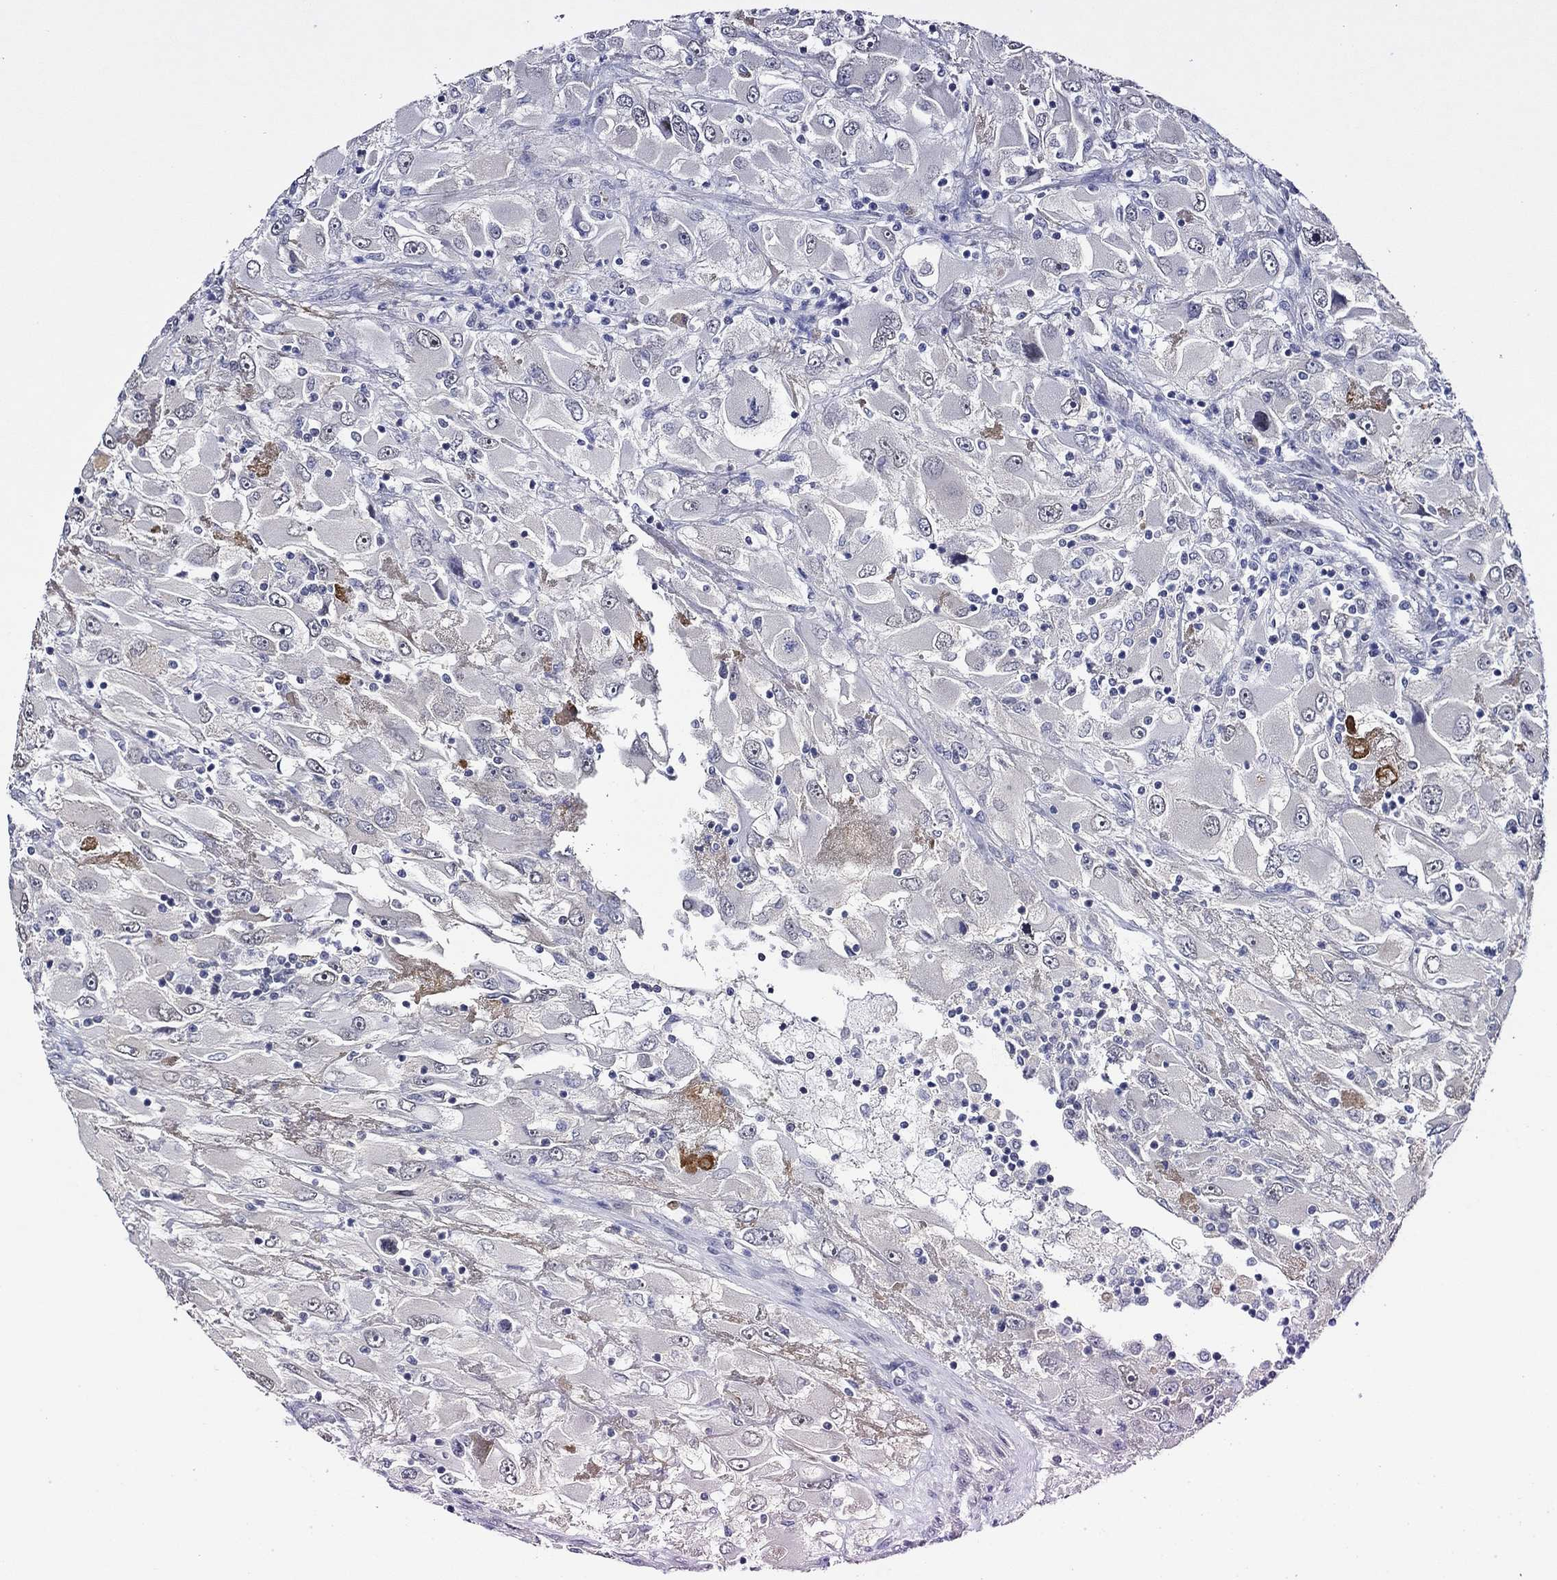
{"staining": {"intensity": "moderate", "quantity": "<25%", "location": "nuclear"}, "tissue": "renal cancer", "cell_type": "Tumor cells", "image_type": "cancer", "snomed": [{"axis": "morphology", "description": "Adenocarcinoma, NOS"}, {"axis": "topography", "description": "Kidney"}], "caption": "Renal adenocarcinoma stained with DAB immunohistochemistry displays low levels of moderate nuclear staining in approximately <25% of tumor cells. (Brightfield microscopy of DAB IHC at high magnification).", "gene": "GATA2", "patient": {"sex": "female", "age": 52}}